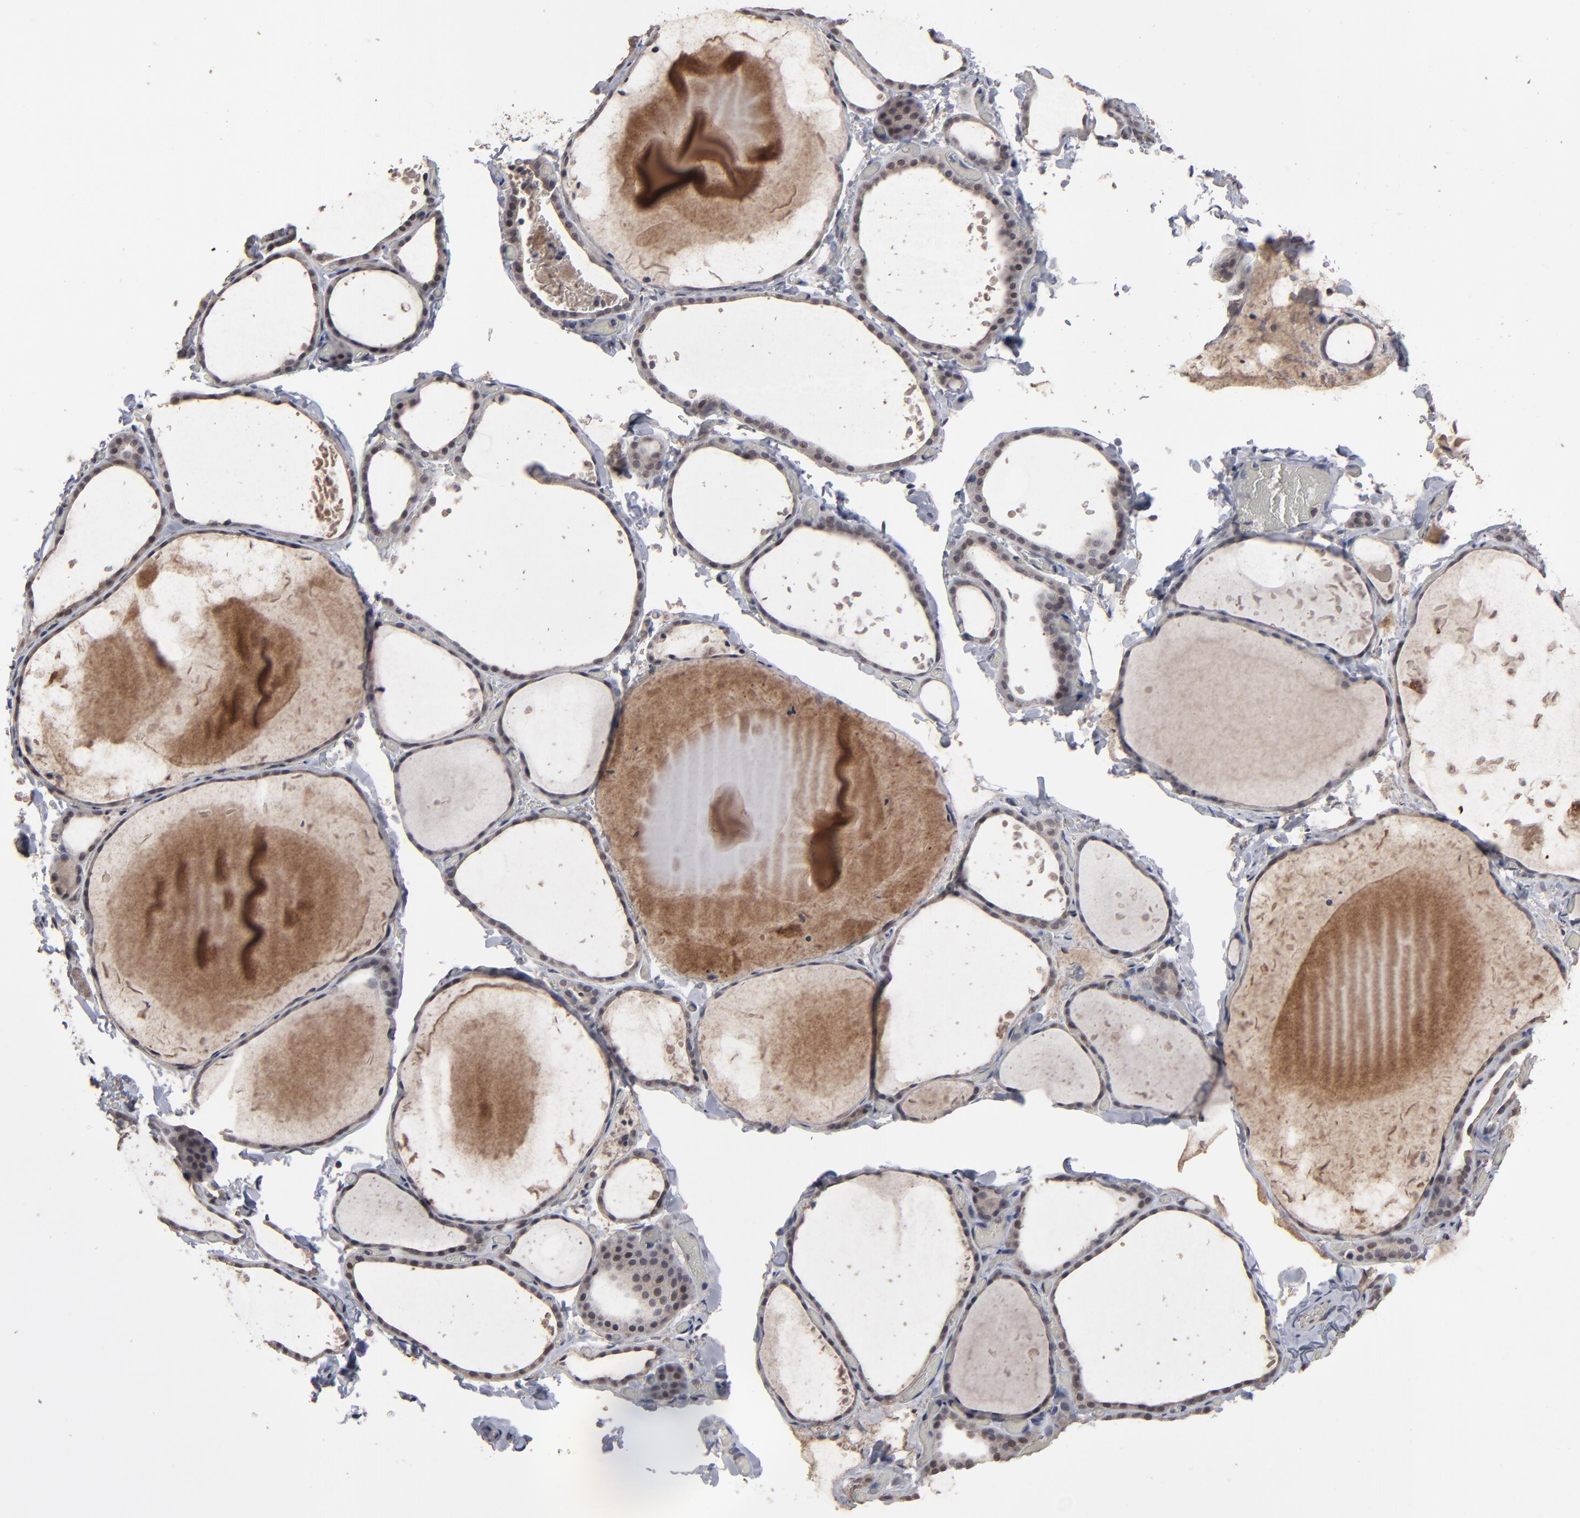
{"staining": {"intensity": "weak", "quantity": "25%-75%", "location": "cytoplasmic/membranous"}, "tissue": "thyroid gland", "cell_type": "Glandular cells", "image_type": "normal", "snomed": [{"axis": "morphology", "description": "Normal tissue, NOS"}, {"axis": "topography", "description": "Thyroid gland"}], "caption": "DAB (3,3'-diaminobenzidine) immunohistochemical staining of unremarkable thyroid gland shows weak cytoplasmic/membranous protein staining in about 25%-75% of glandular cells.", "gene": "SLC22A17", "patient": {"sex": "female", "age": 22}}